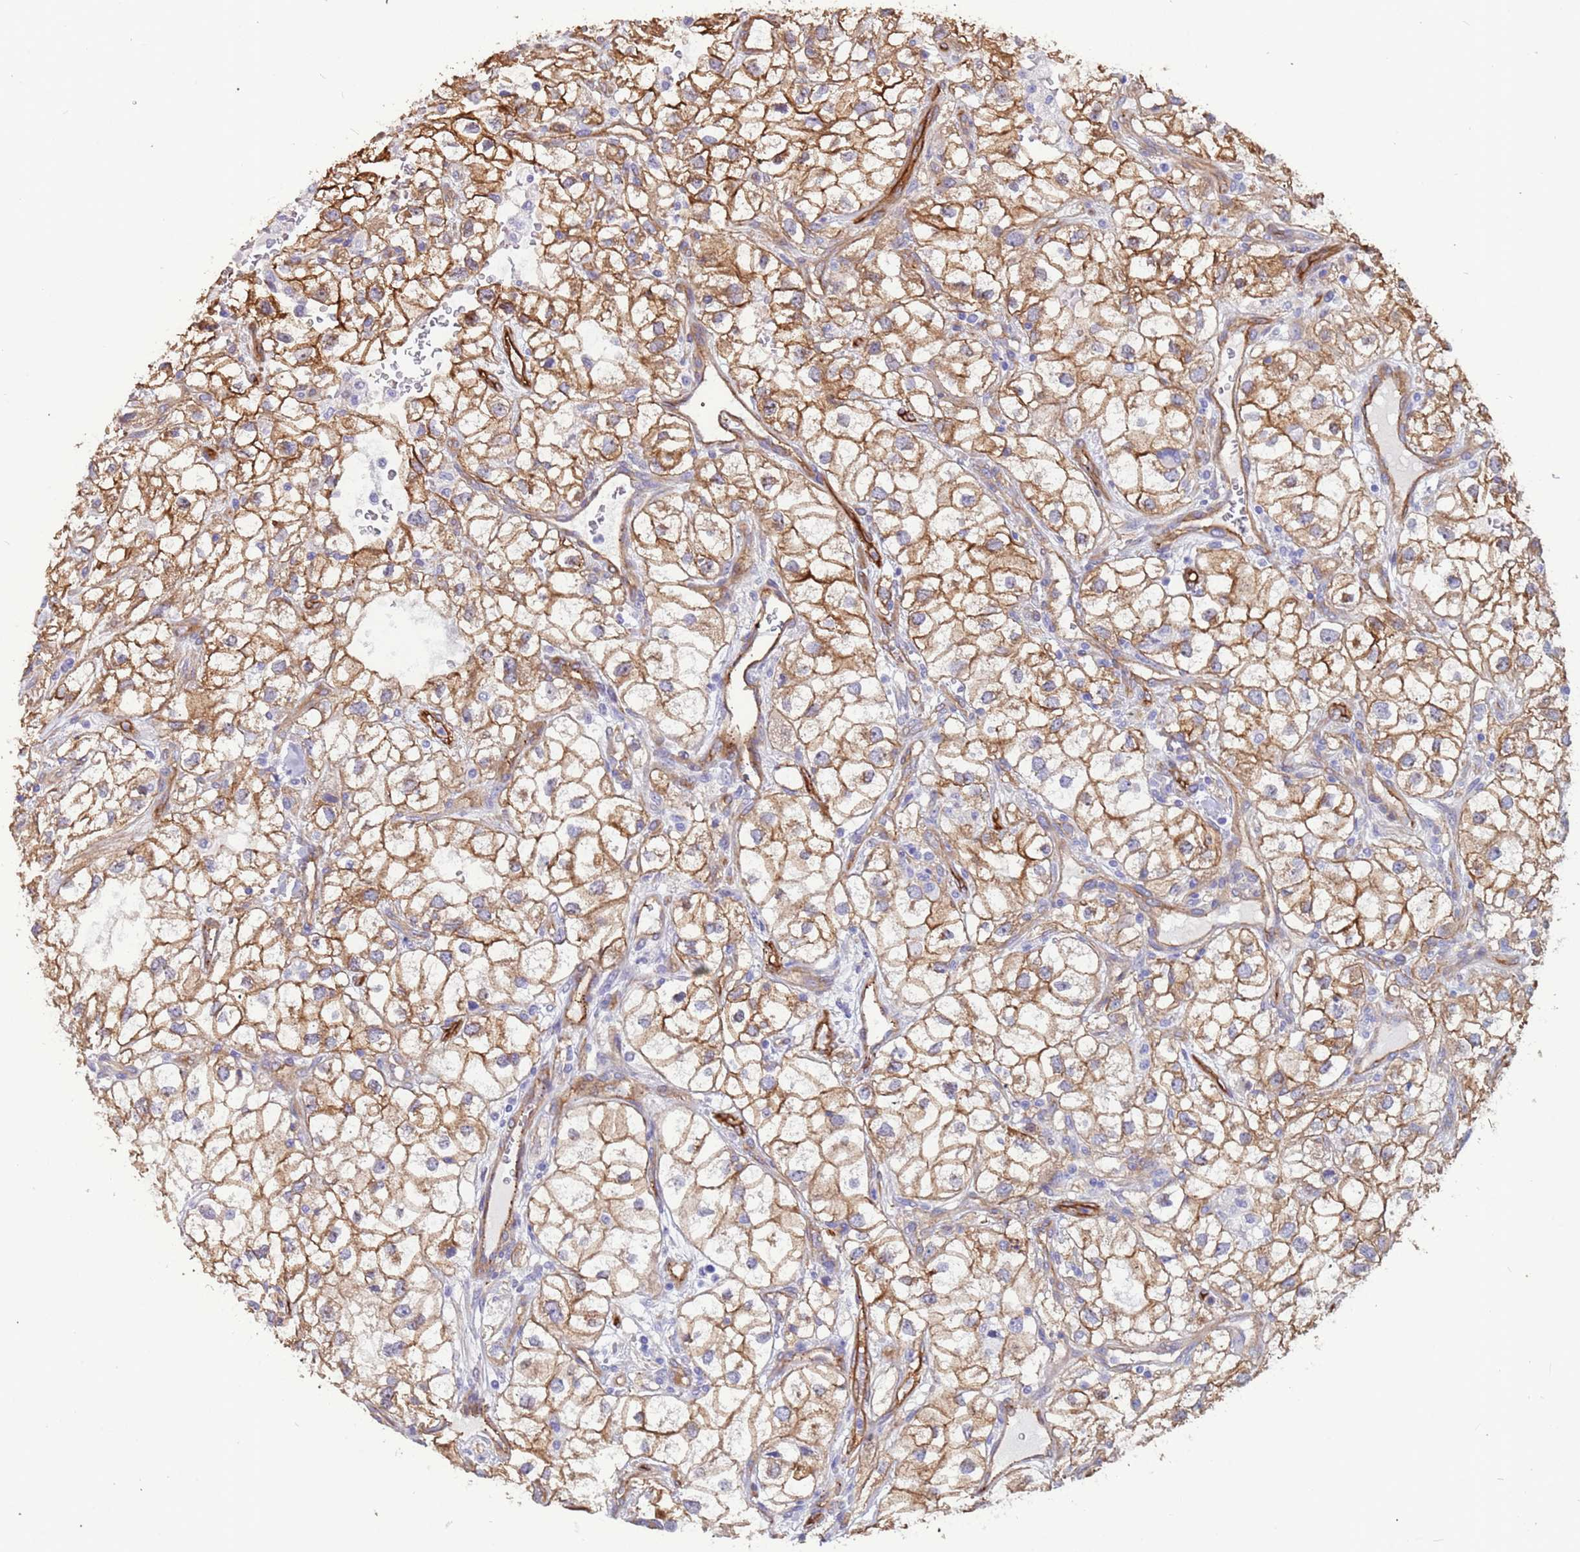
{"staining": {"intensity": "moderate", "quantity": ">75%", "location": "cytoplasmic/membranous"}, "tissue": "renal cancer", "cell_type": "Tumor cells", "image_type": "cancer", "snomed": [{"axis": "morphology", "description": "Adenocarcinoma, NOS"}, {"axis": "topography", "description": "Kidney"}], "caption": "Immunohistochemistry (IHC) histopathology image of neoplastic tissue: adenocarcinoma (renal) stained using immunohistochemistry (IHC) demonstrates medium levels of moderate protein expression localized specifically in the cytoplasmic/membranous of tumor cells, appearing as a cytoplasmic/membranous brown color.", "gene": "EHD2", "patient": {"sex": "male", "age": 59}}